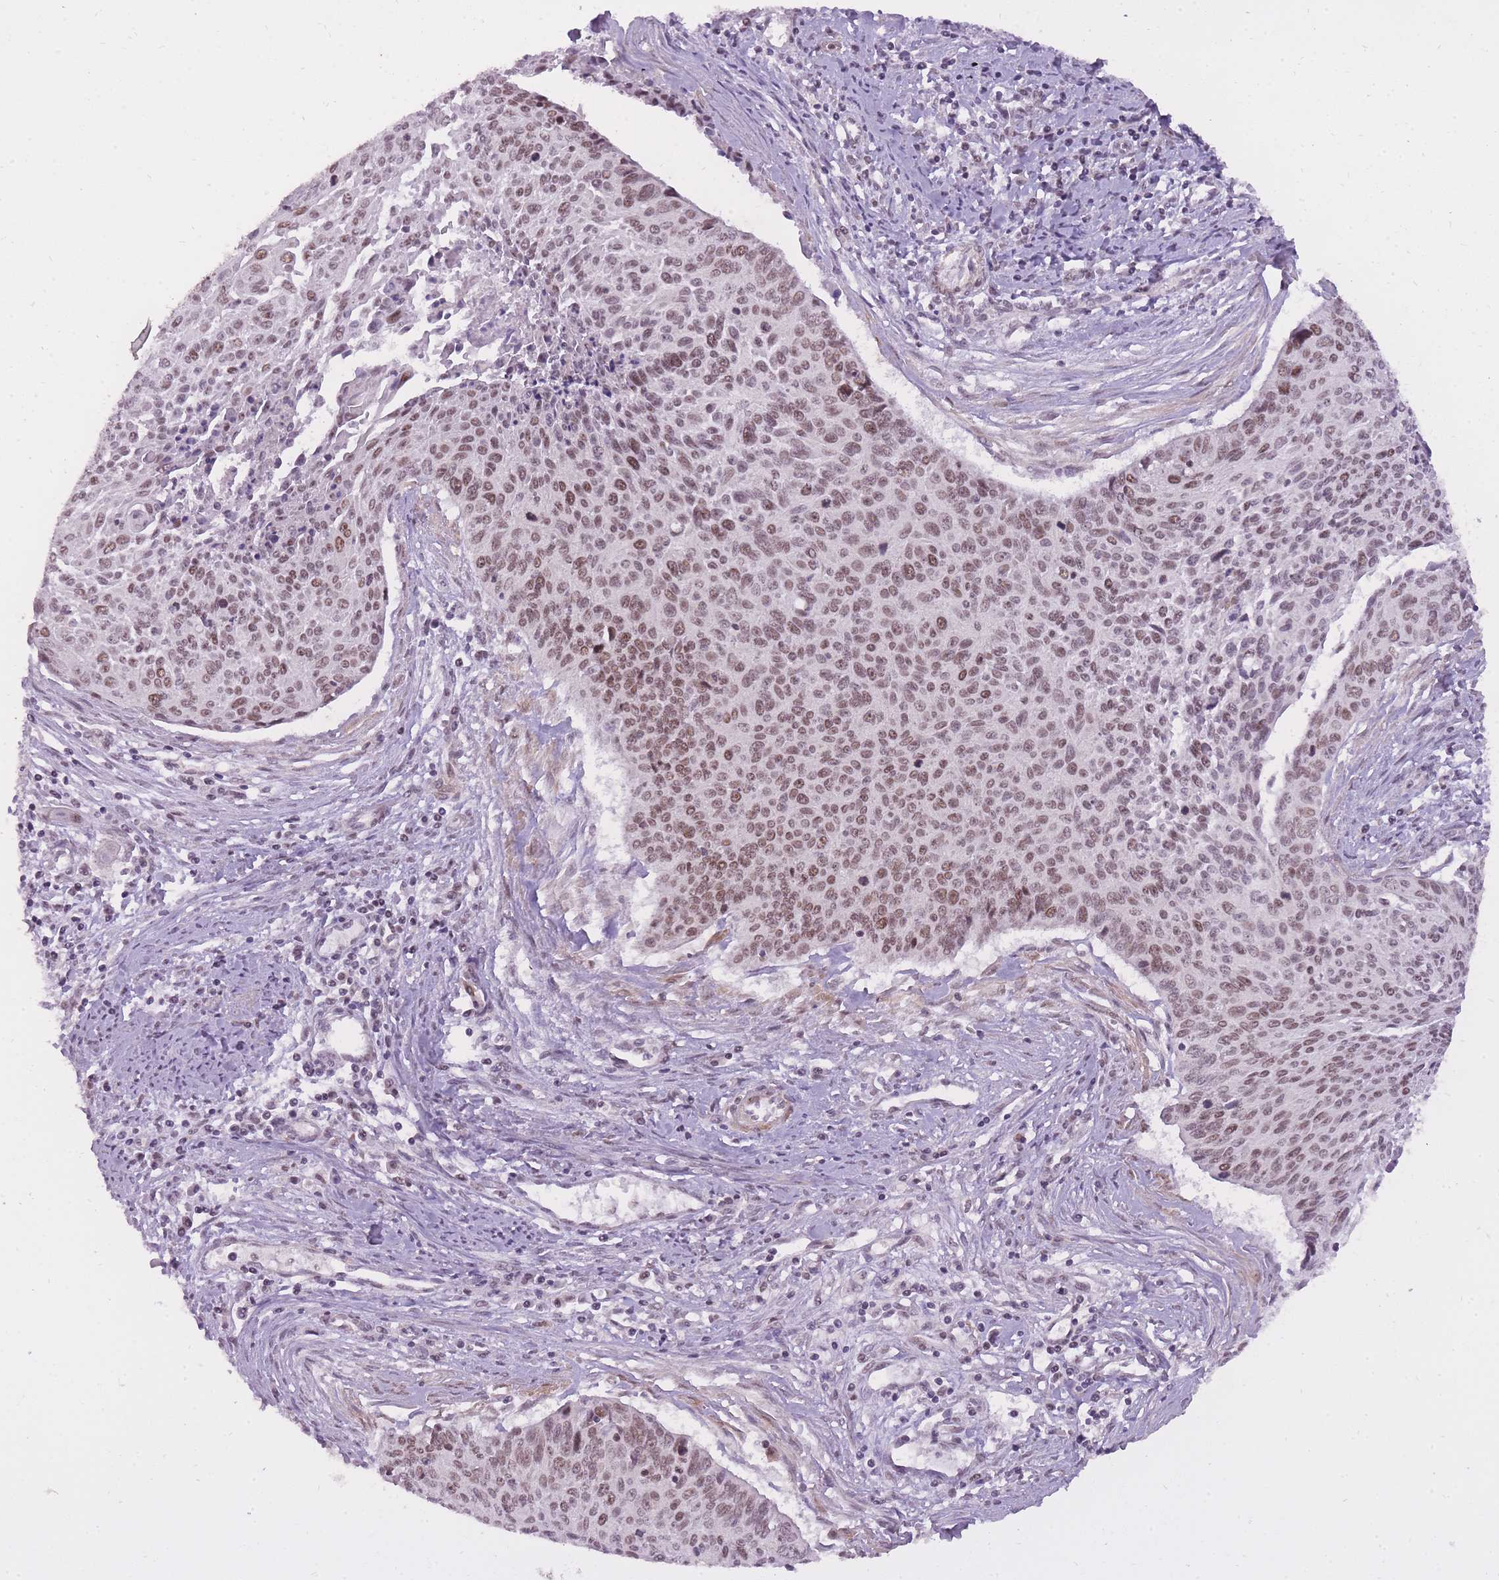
{"staining": {"intensity": "moderate", "quantity": ">75%", "location": "nuclear"}, "tissue": "cervical cancer", "cell_type": "Tumor cells", "image_type": "cancer", "snomed": [{"axis": "morphology", "description": "Squamous cell carcinoma, NOS"}, {"axis": "topography", "description": "Cervix"}], "caption": "Squamous cell carcinoma (cervical) was stained to show a protein in brown. There is medium levels of moderate nuclear staining in about >75% of tumor cells.", "gene": "TIGD1", "patient": {"sex": "female", "age": 55}}